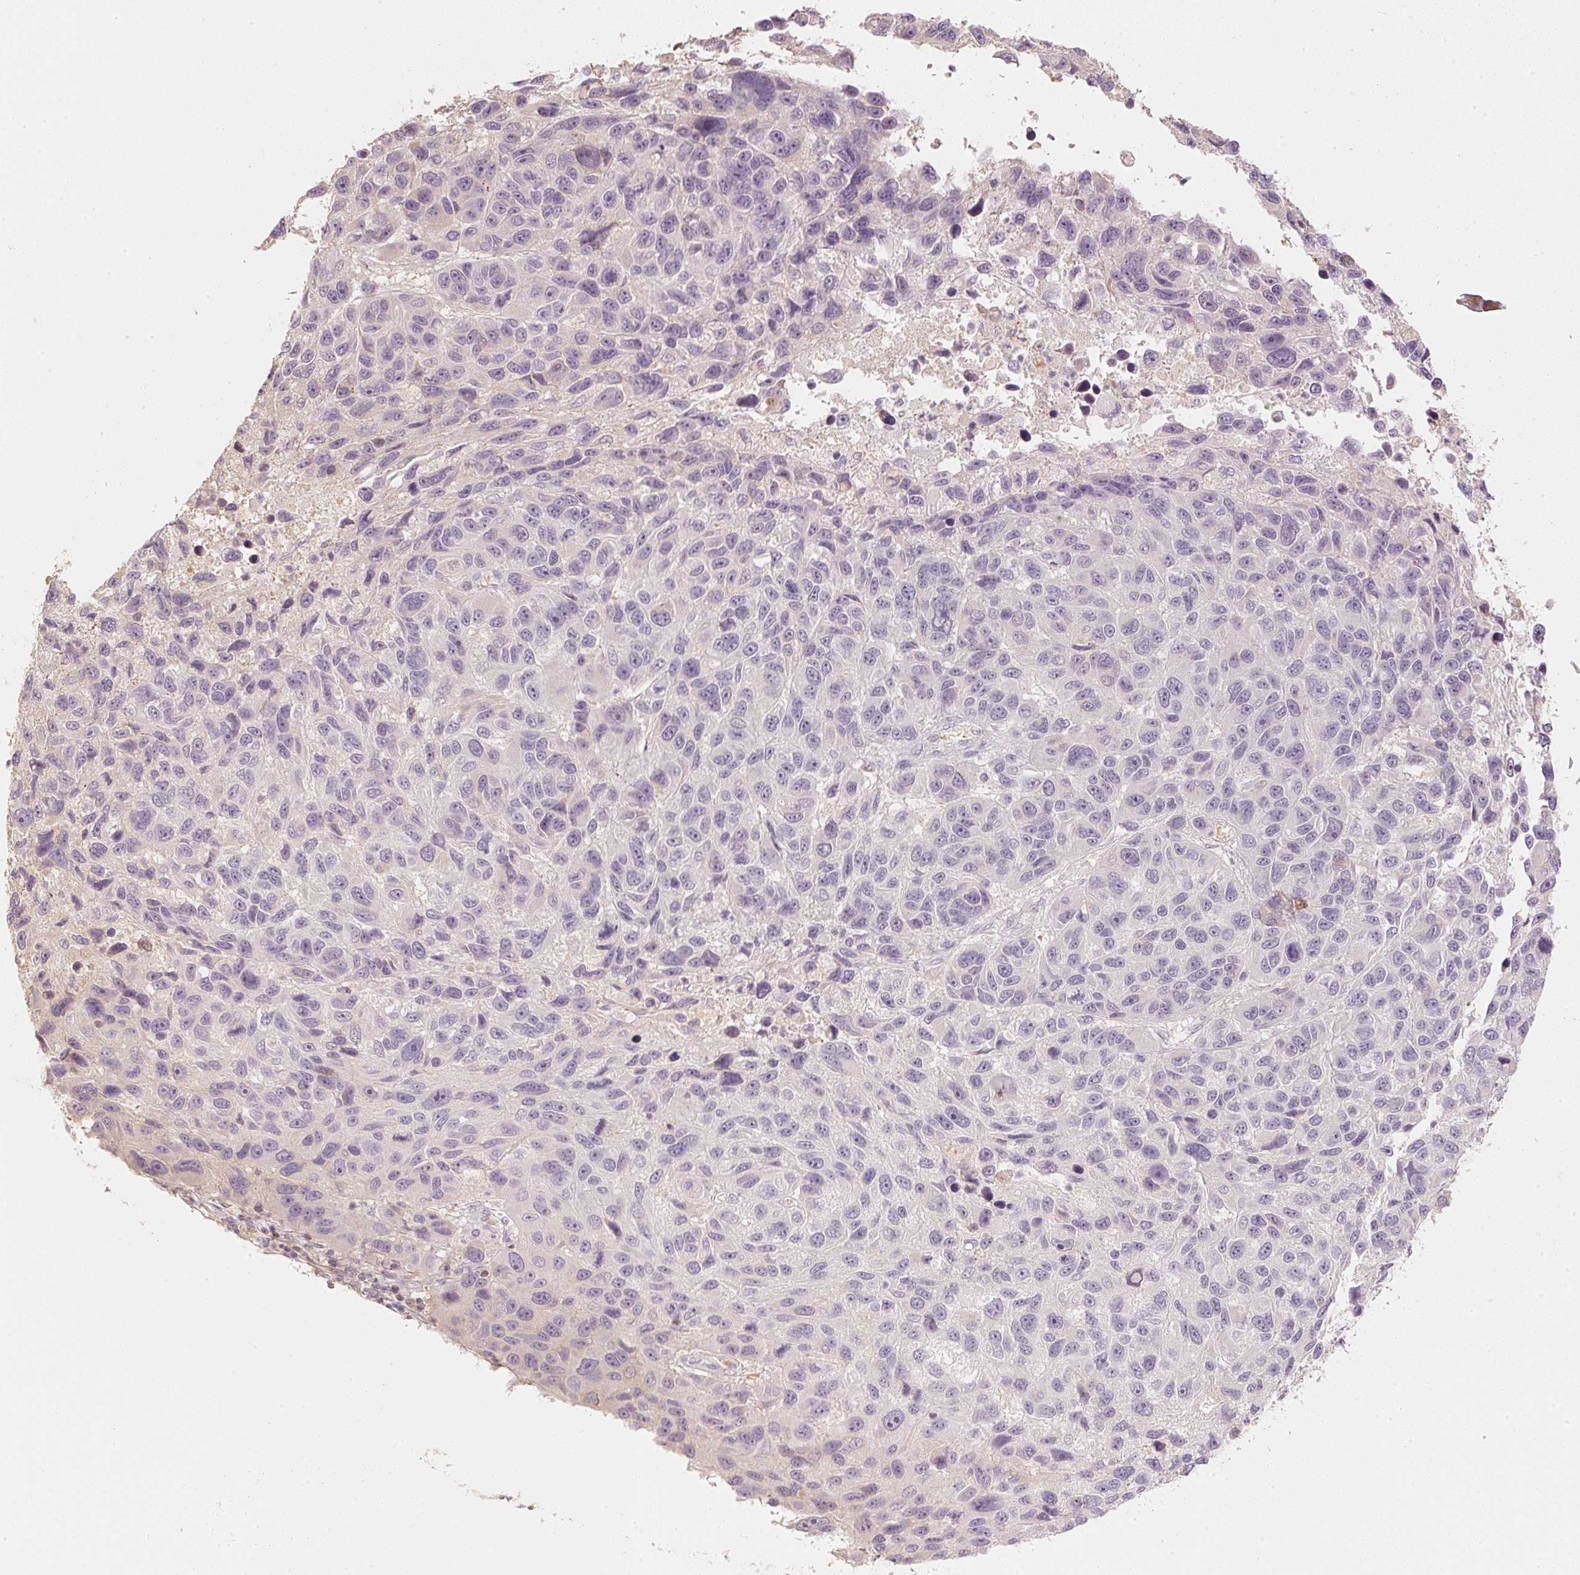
{"staining": {"intensity": "negative", "quantity": "none", "location": "none"}, "tissue": "melanoma", "cell_type": "Tumor cells", "image_type": "cancer", "snomed": [{"axis": "morphology", "description": "Malignant melanoma, NOS"}, {"axis": "topography", "description": "Skin"}], "caption": "Image shows no protein positivity in tumor cells of melanoma tissue.", "gene": "GZMA", "patient": {"sex": "male", "age": 53}}